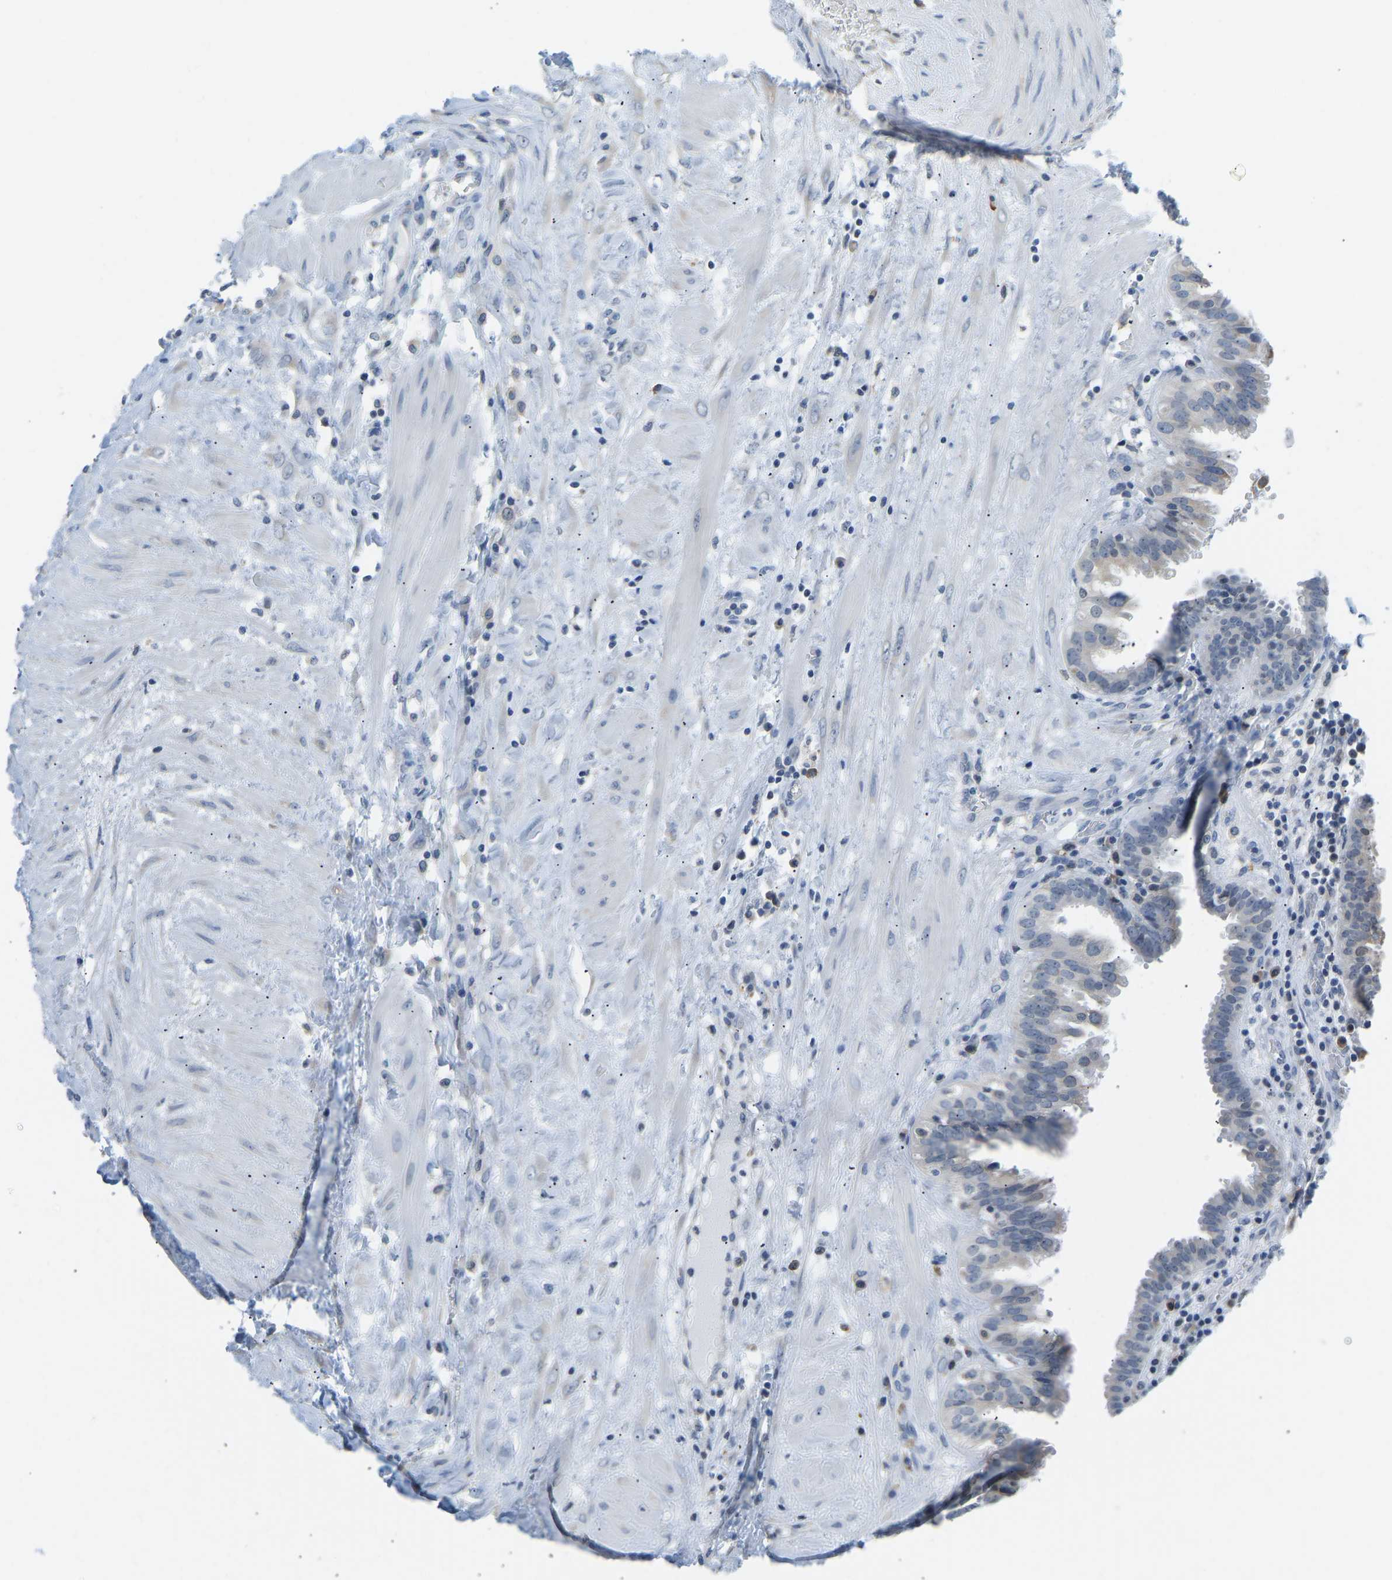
{"staining": {"intensity": "negative", "quantity": "none", "location": "none"}, "tissue": "fallopian tube", "cell_type": "Glandular cells", "image_type": "normal", "snomed": [{"axis": "morphology", "description": "Normal tissue, NOS"}, {"axis": "topography", "description": "Fallopian tube"}, {"axis": "topography", "description": "Placenta"}], "caption": "Immunohistochemistry (IHC) histopathology image of normal fallopian tube: human fallopian tube stained with DAB displays no significant protein expression in glandular cells. (Immunohistochemistry (IHC), brightfield microscopy, high magnification).", "gene": "VRK1", "patient": {"sex": "female", "age": 32}}